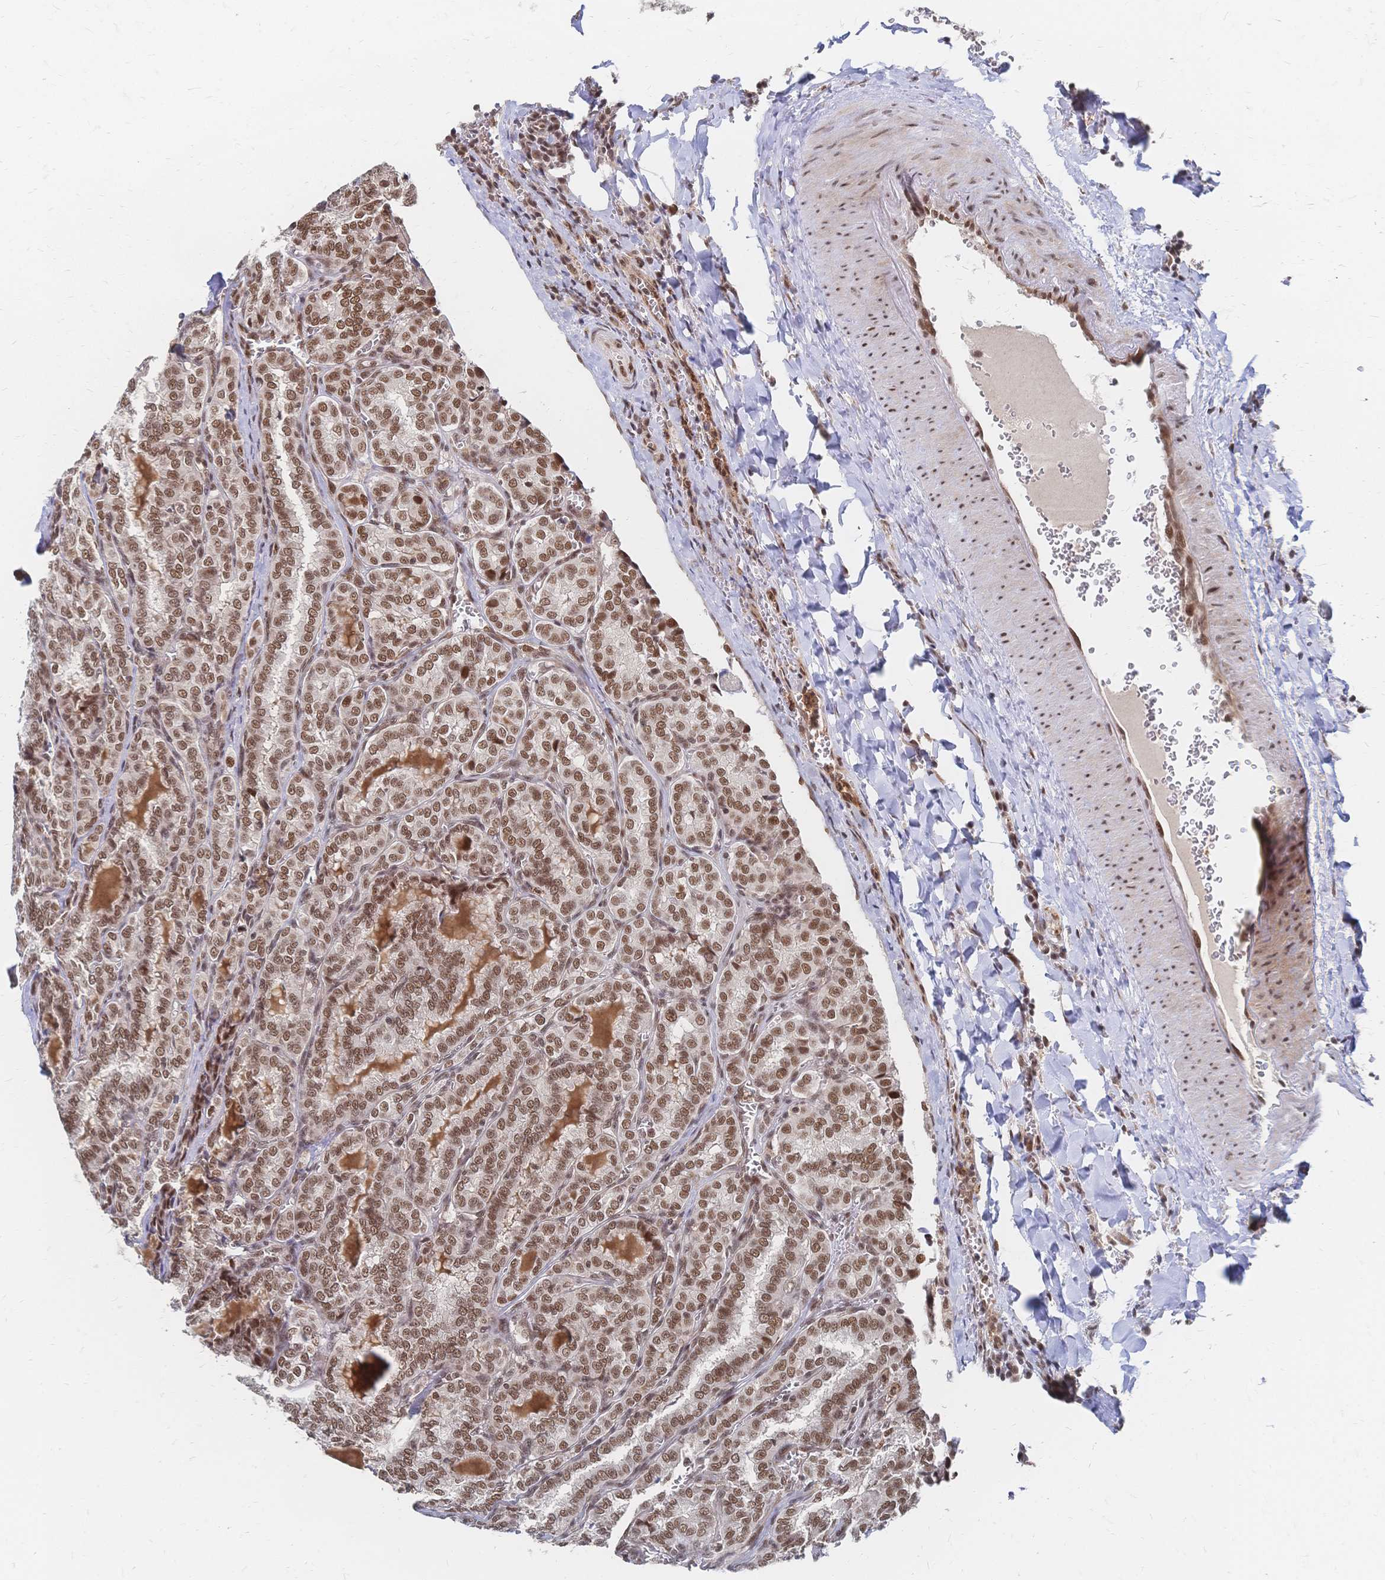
{"staining": {"intensity": "moderate", "quantity": ">75%", "location": "nuclear"}, "tissue": "thyroid cancer", "cell_type": "Tumor cells", "image_type": "cancer", "snomed": [{"axis": "morphology", "description": "Papillary adenocarcinoma, NOS"}, {"axis": "topography", "description": "Thyroid gland"}], "caption": "Immunohistochemical staining of papillary adenocarcinoma (thyroid) displays moderate nuclear protein staining in approximately >75% of tumor cells.", "gene": "NELFA", "patient": {"sex": "female", "age": 30}}